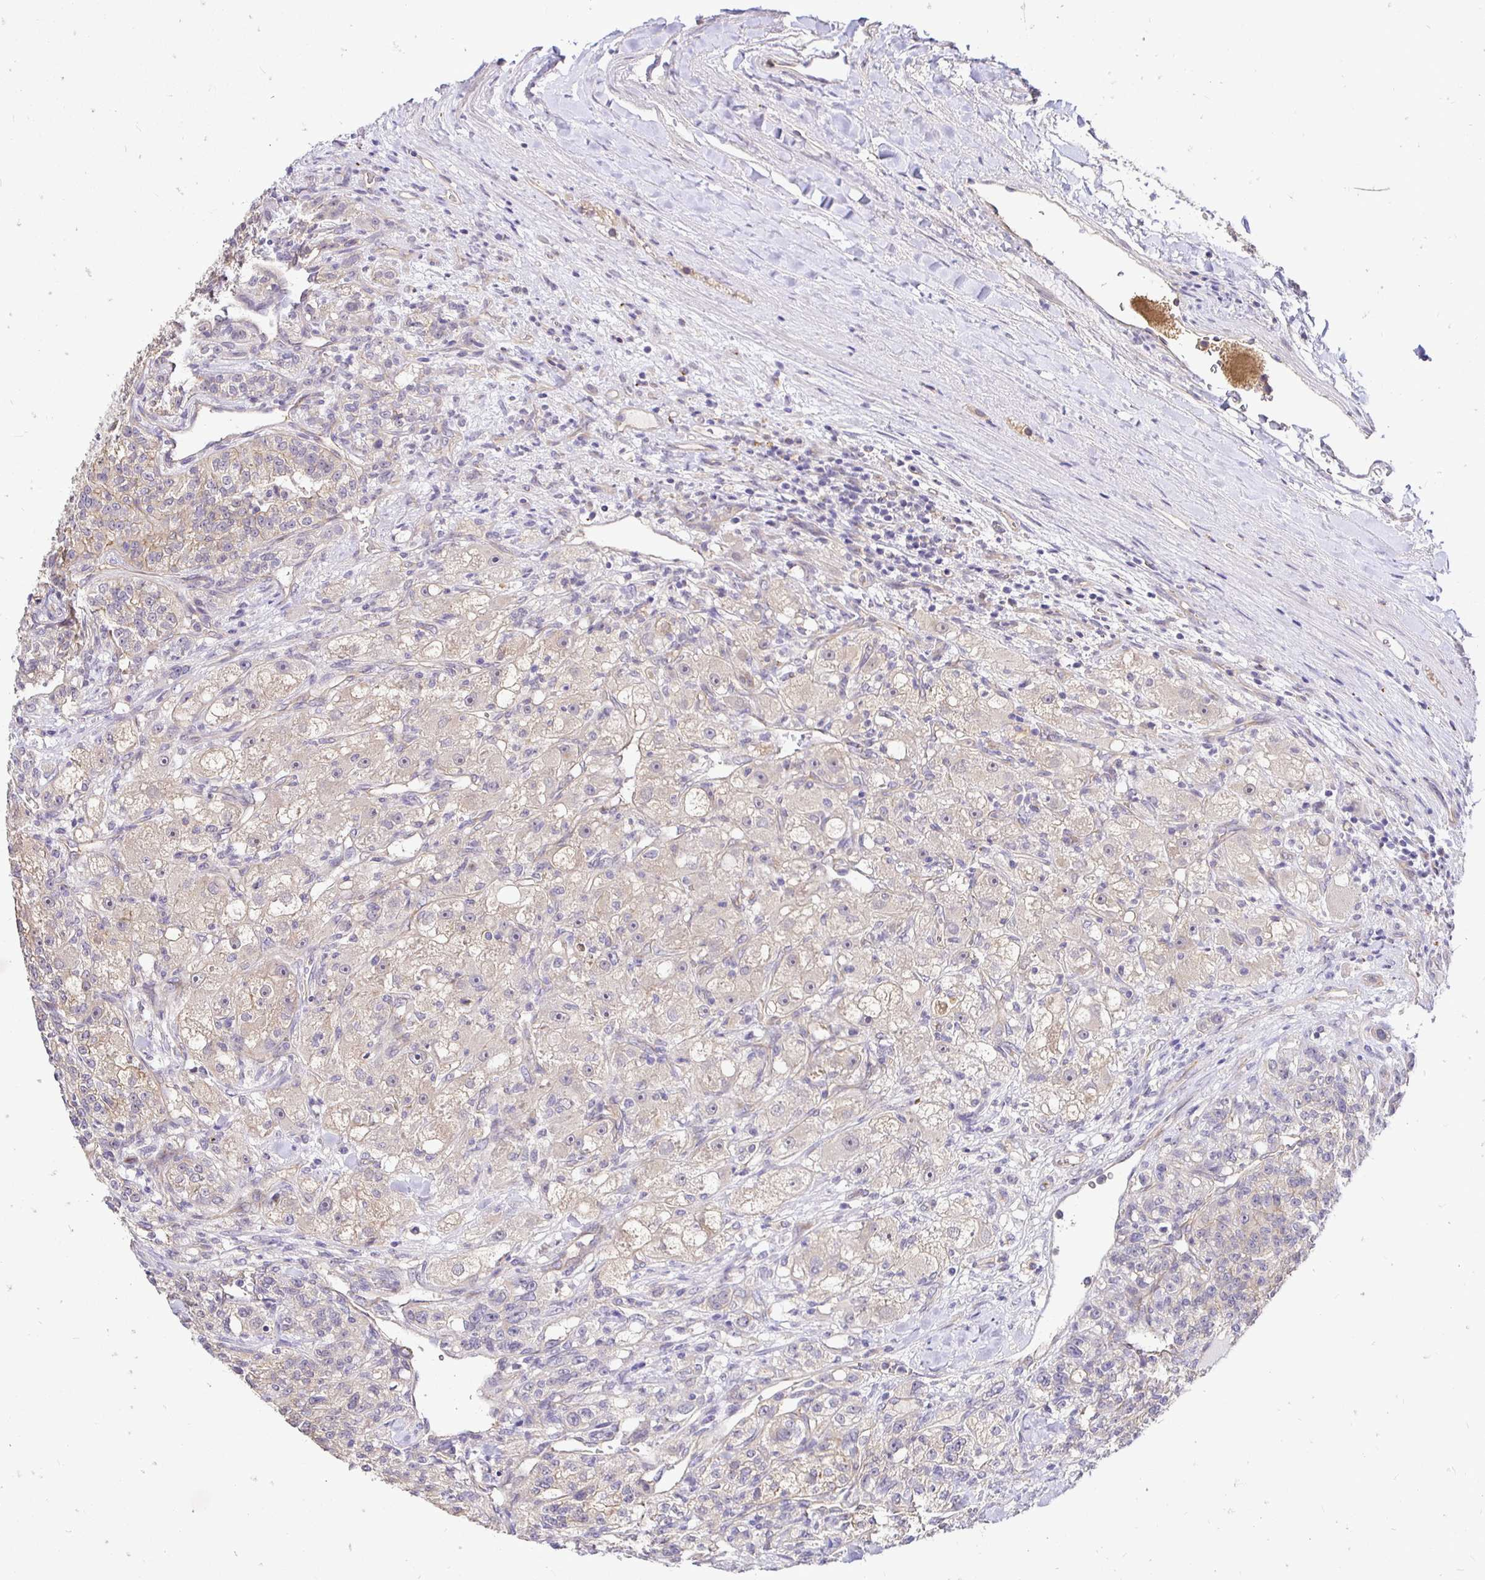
{"staining": {"intensity": "negative", "quantity": "none", "location": "none"}, "tissue": "renal cancer", "cell_type": "Tumor cells", "image_type": "cancer", "snomed": [{"axis": "morphology", "description": "Adenocarcinoma, NOS"}, {"axis": "topography", "description": "Kidney"}], "caption": "An immunohistochemistry histopathology image of adenocarcinoma (renal) is shown. There is no staining in tumor cells of adenocarcinoma (renal).", "gene": "SLC9A1", "patient": {"sex": "female", "age": 63}}